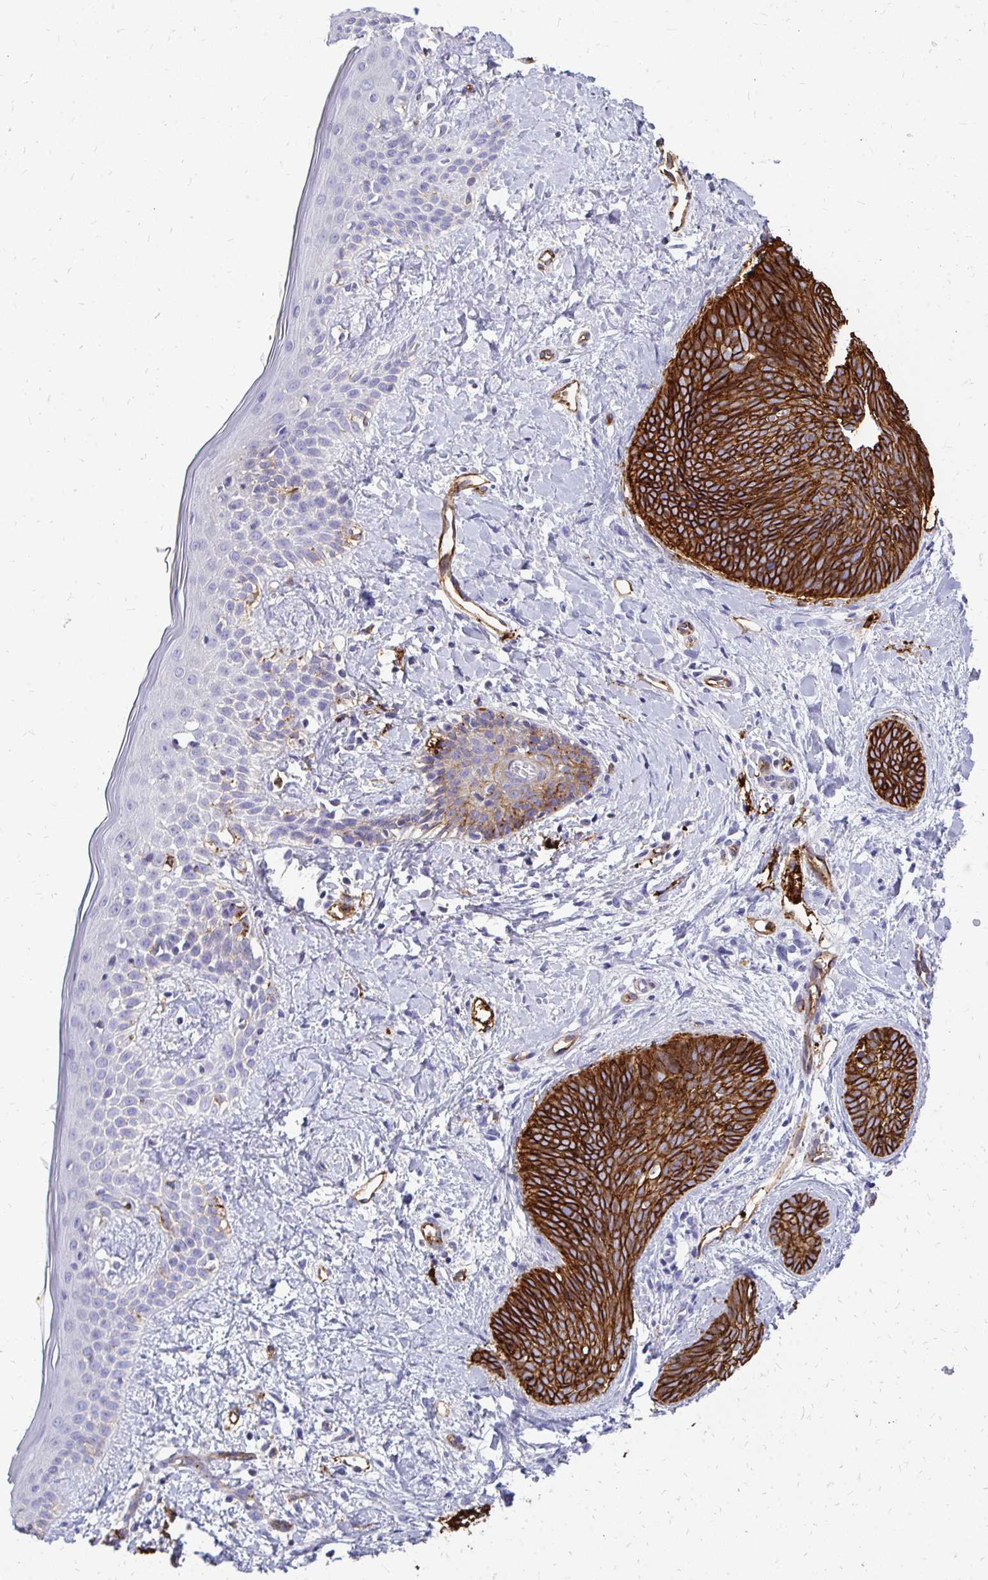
{"staining": {"intensity": "strong", "quantity": ">75%", "location": "cytoplasmic/membranous"}, "tissue": "skin cancer", "cell_type": "Tumor cells", "image_type": "cancer", "snomed": [{"axis": "morphology", "description": "Basal cell carcinoma"}, {"axis": "topography", "description": "Skin"}], "caption": "The photomicrograph reveals a brown stain indicating the presence of a protein in the cytoplasmic/membranous of tumor cells in basal cell carcinoma (skin).", "gene": "MARCKSL1", "patient": {"sex": "female", "age": 81}}